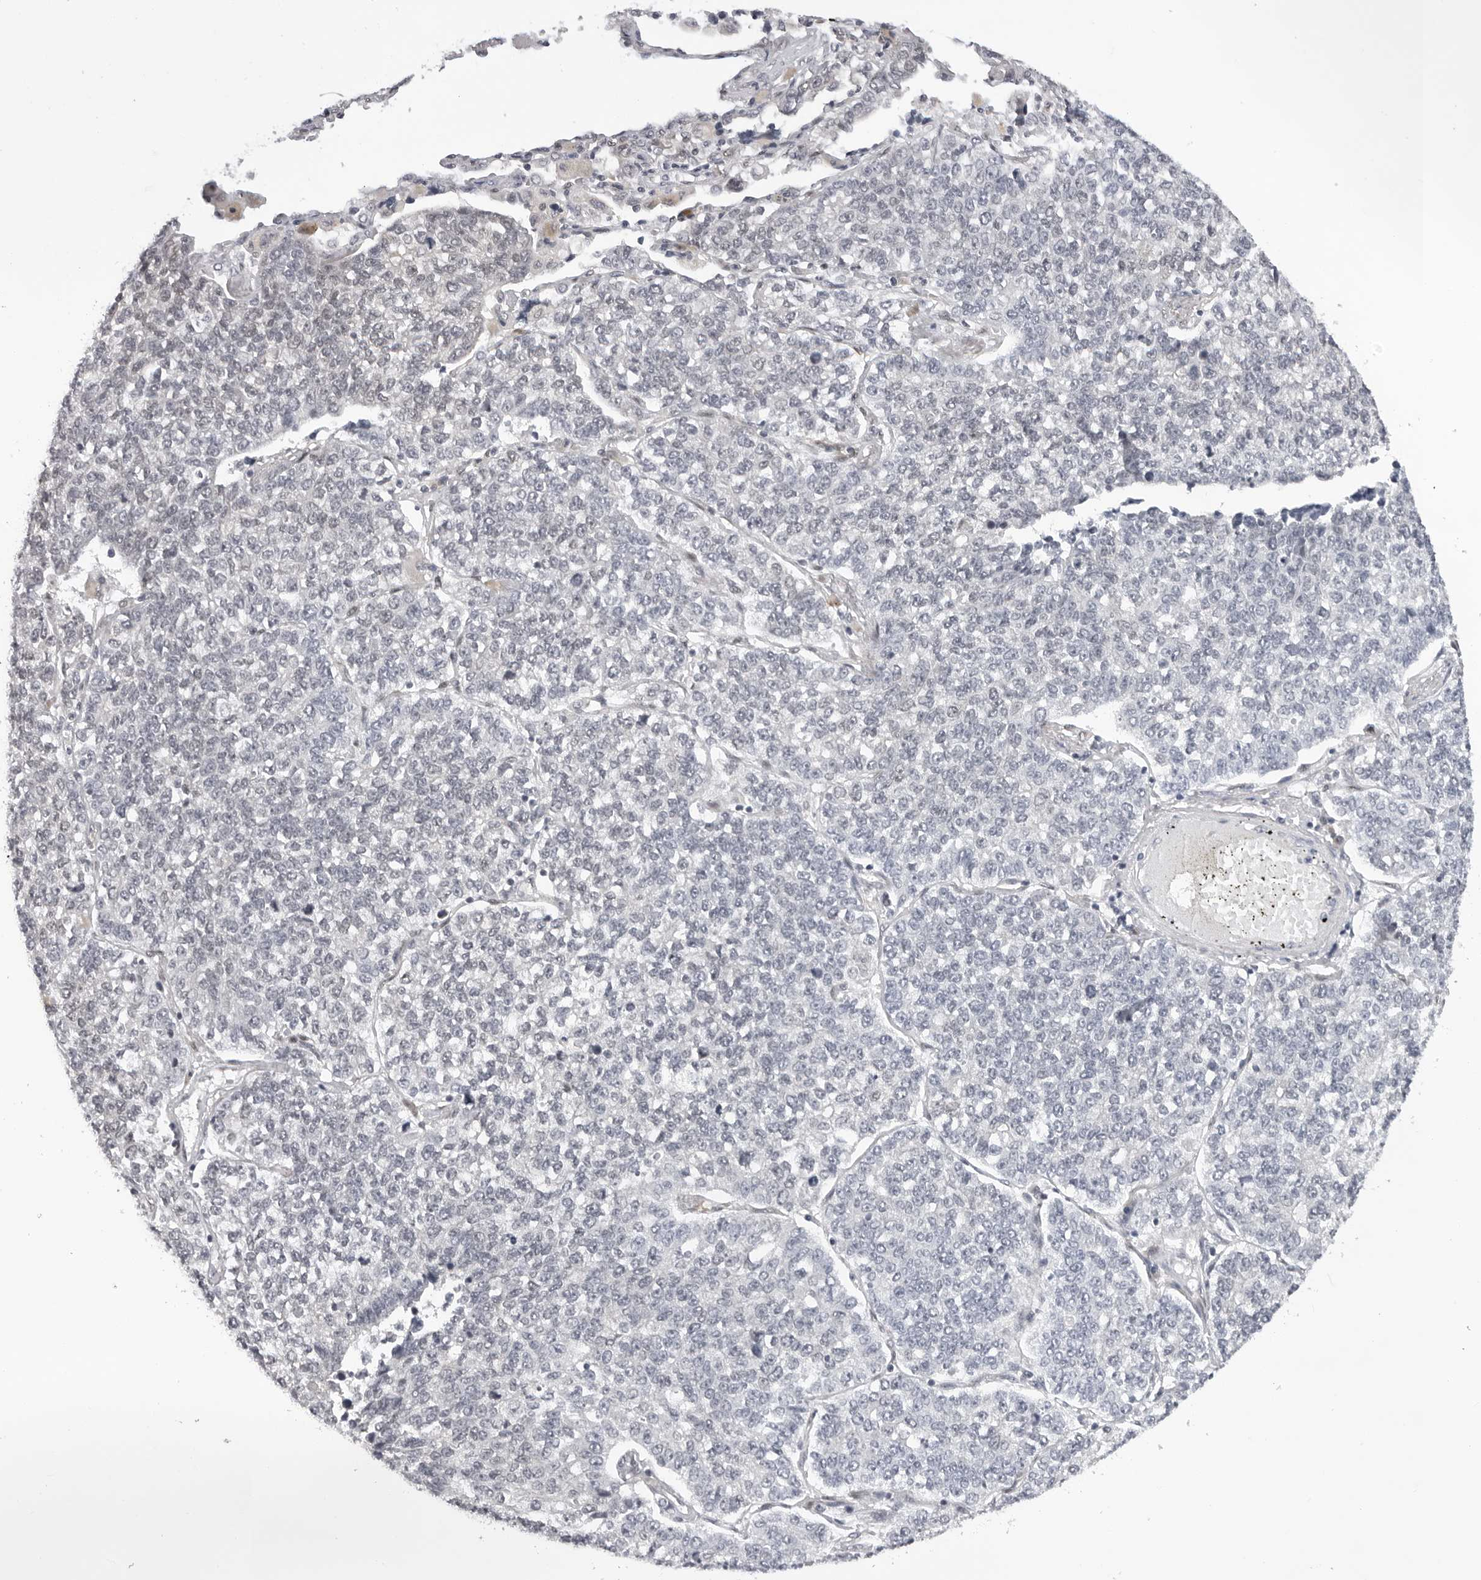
{"staining": {"intensity": "negative", "quantity": "none", "location": "none"}, "tissue": "lung cancer", "cell_type": "Tumor cells", "image_type": "cancer", "snomed": [{"axis": "morphology", "description": "Adenocarcinoma, NOS"}, {"axis": "topography", "description": "Lung"}], "caption": "DAB immunohistochemical staining of adenocarcinoma (lung) shows no significant positivity in tumor cells.", "gene": "CASP7", "patient": {"sex": "male", "age": 49}}